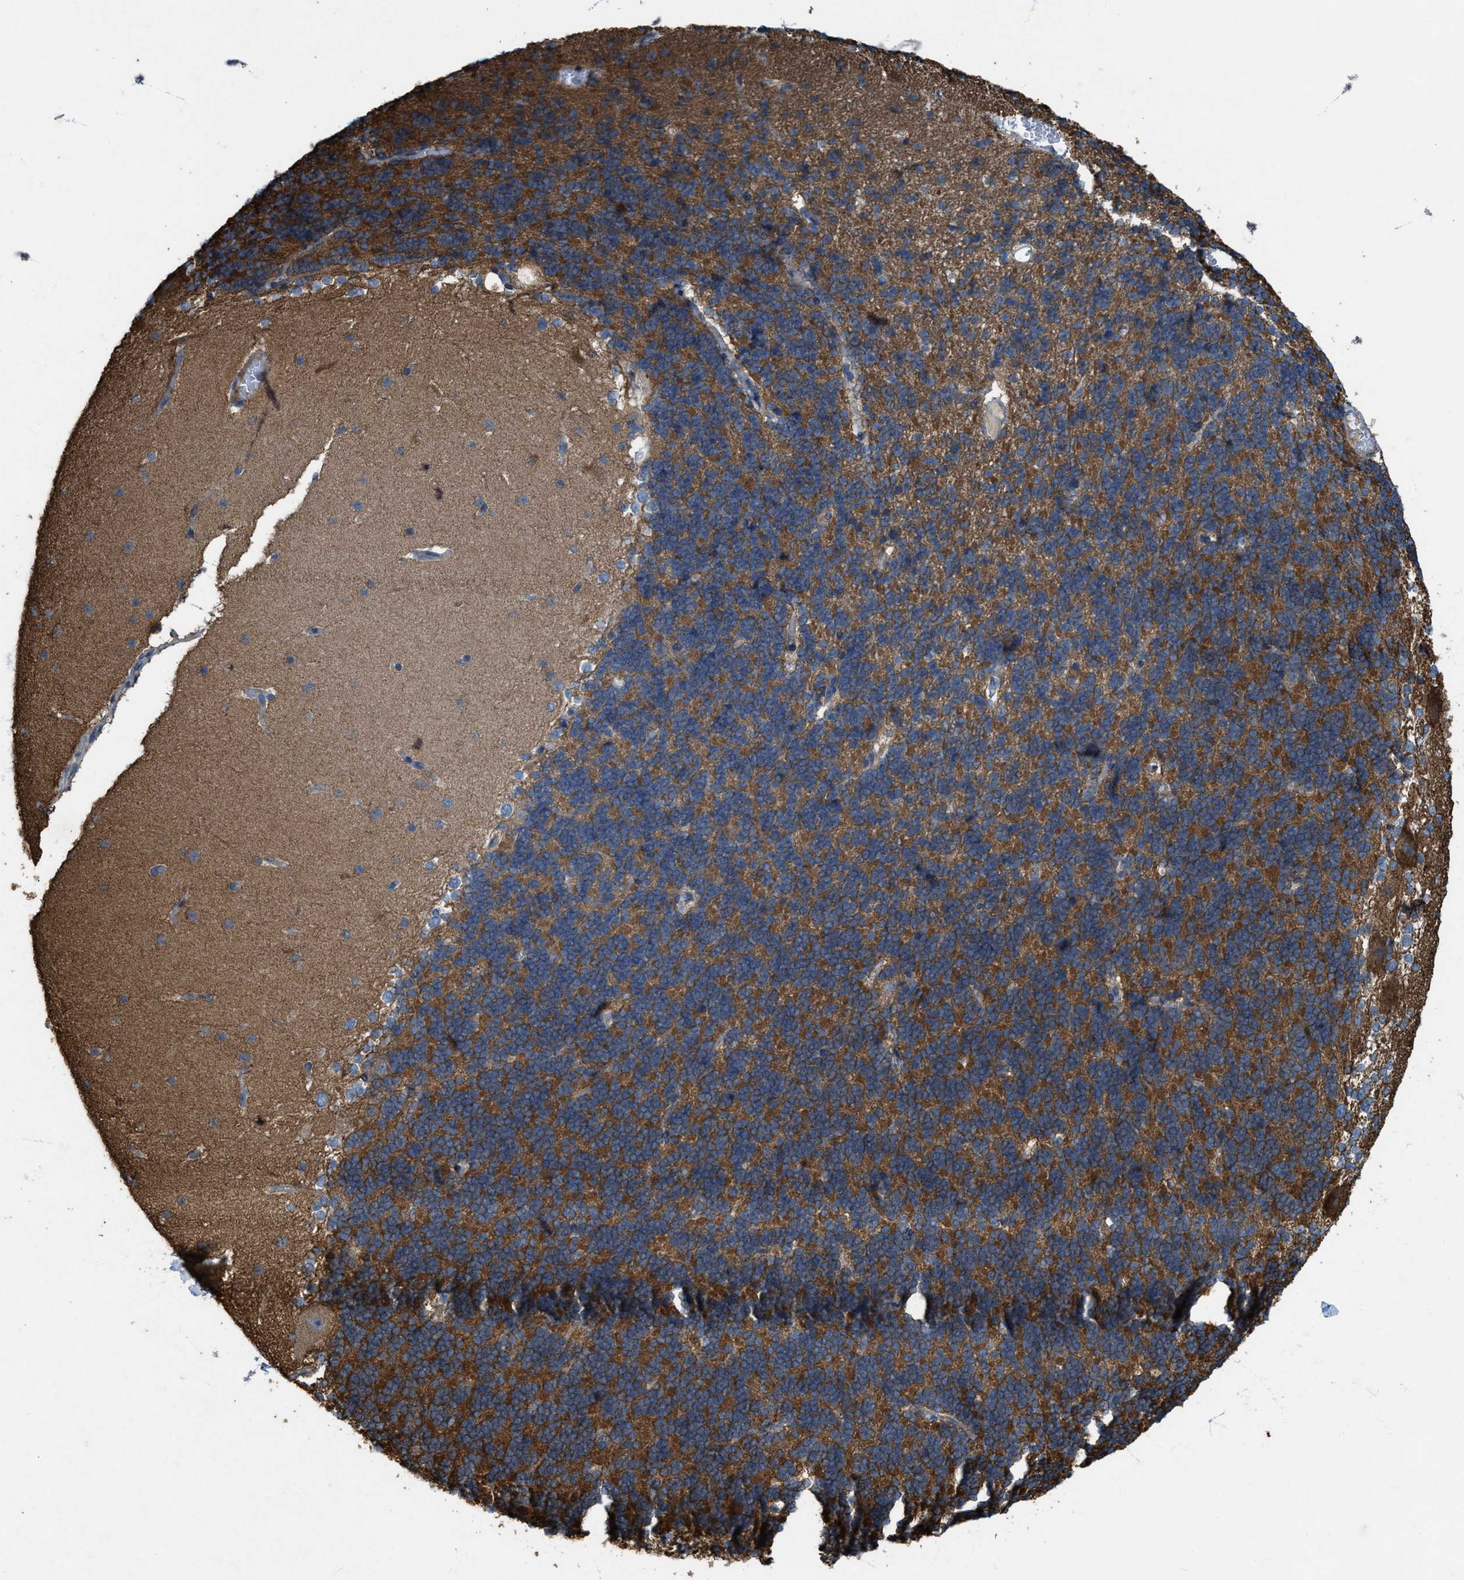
{"staining": {"intensity": "strong", "quantity": "25%-75%", "location": "cytoplasmic/membranous"}, "tissue": "cerebellum", "cell_type": "Cells in granular layer", "image_type": "normal", "snomed": [{"axis": "morphology", "description": "Normal tissue, NOS"}, {"axis": "topography", "description": "Cerebellum"}], "caption": "This image shows immunohistochemistry staining of normal human cerebellum, with high strong cytoplasmic/membranous positivity in about 25%-75% of cells in granular layer.", "gene": "PDP2", "patient": {"sex": "female", "age": 19}}